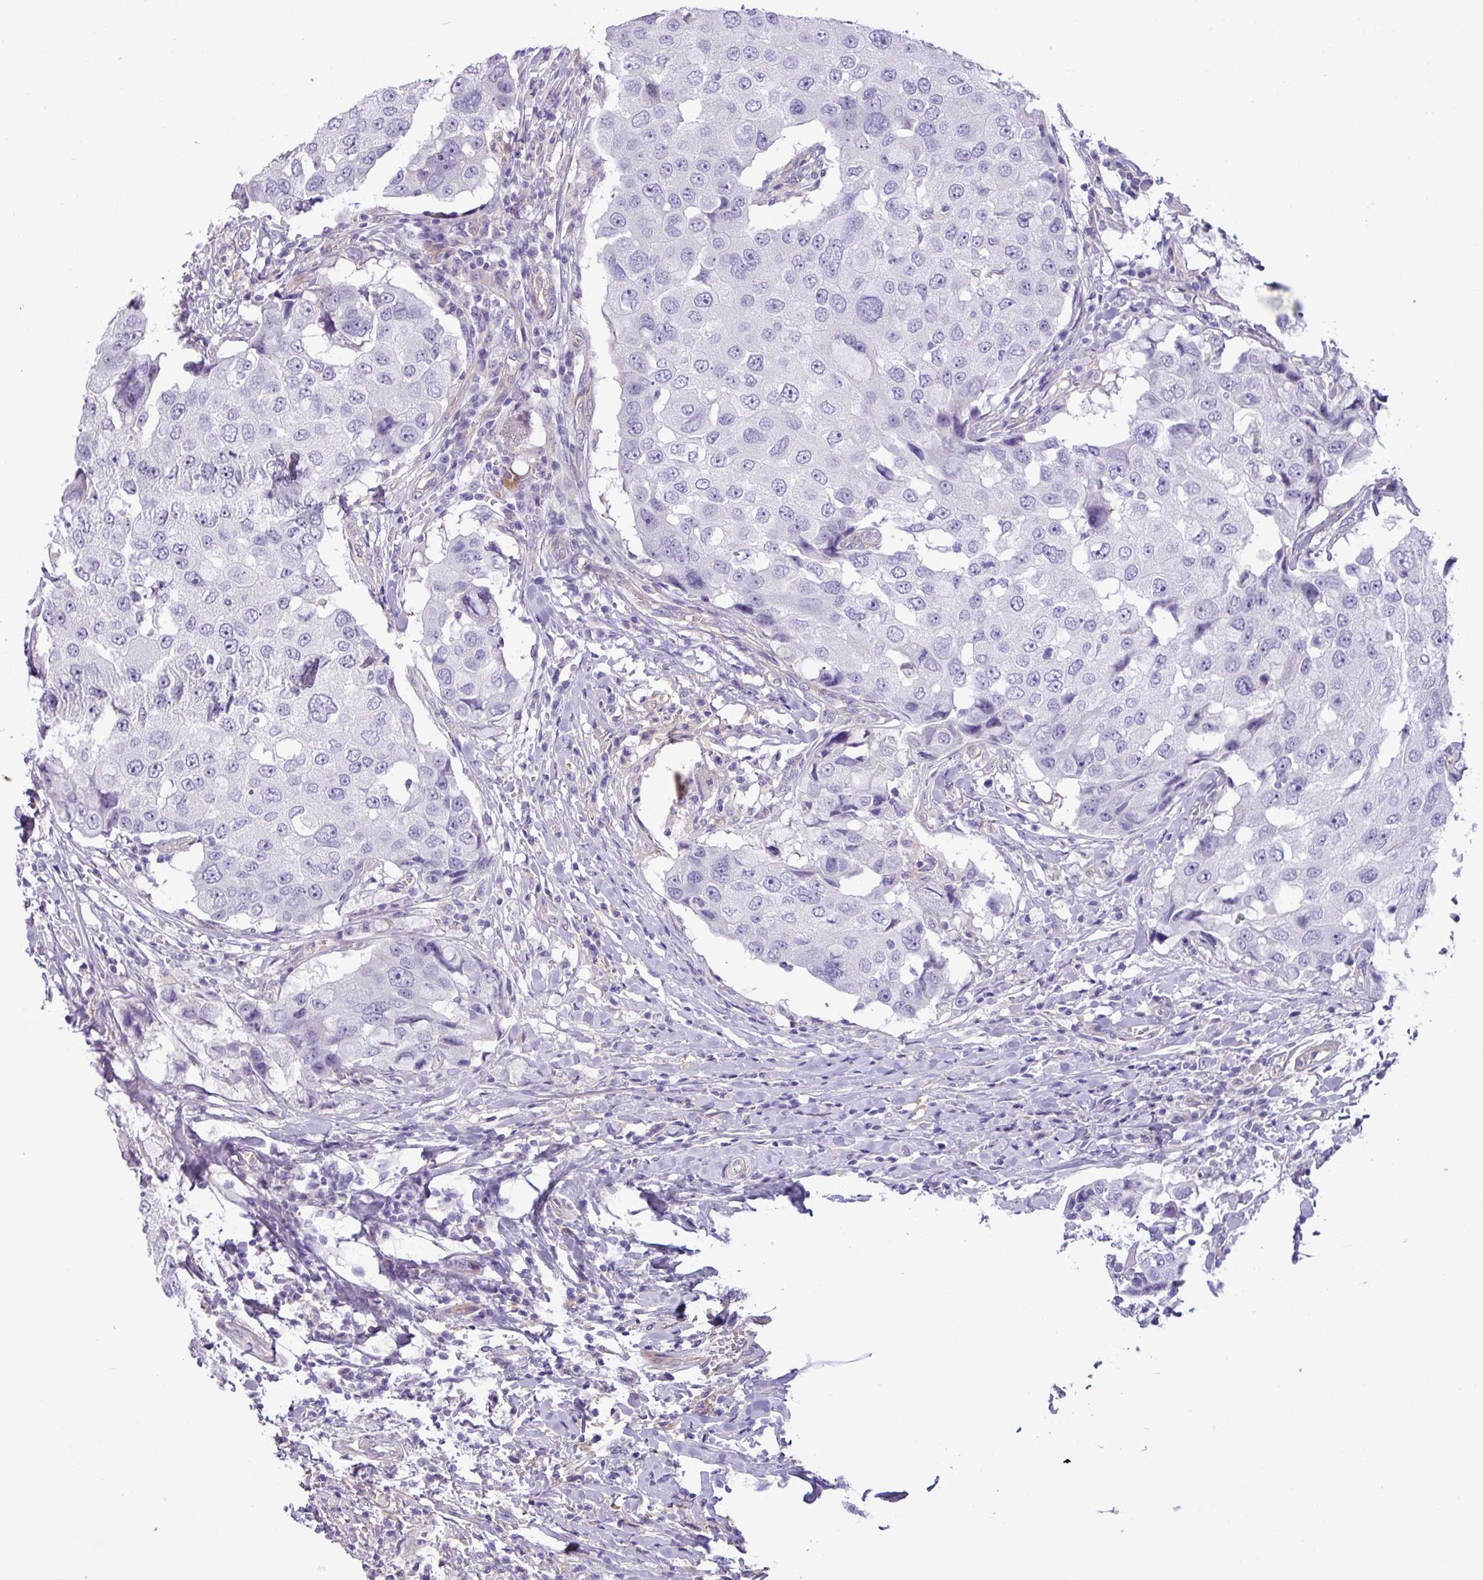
{"staining": {"intensity": "negative", "quantity": "none", "location": "none"}, "tissue": "breast cancer", "cell_type": "Tumor cells", "image_type": "cancer", "snomed": [{"axis": "morphology", "description": "Duct carcinoma"}, {"axis": "topography", "description": "Breast"}], "caption": "Immunohistochemistry (IHC) micrograph of neoplastic tissue: breast cancer stained with DAB (3,3'-diaminobenzidine) exhibits no significant protein expression in tumor cells.", "gene": "KIRREL3", "patient": {"sex": "female", "age": 27}}